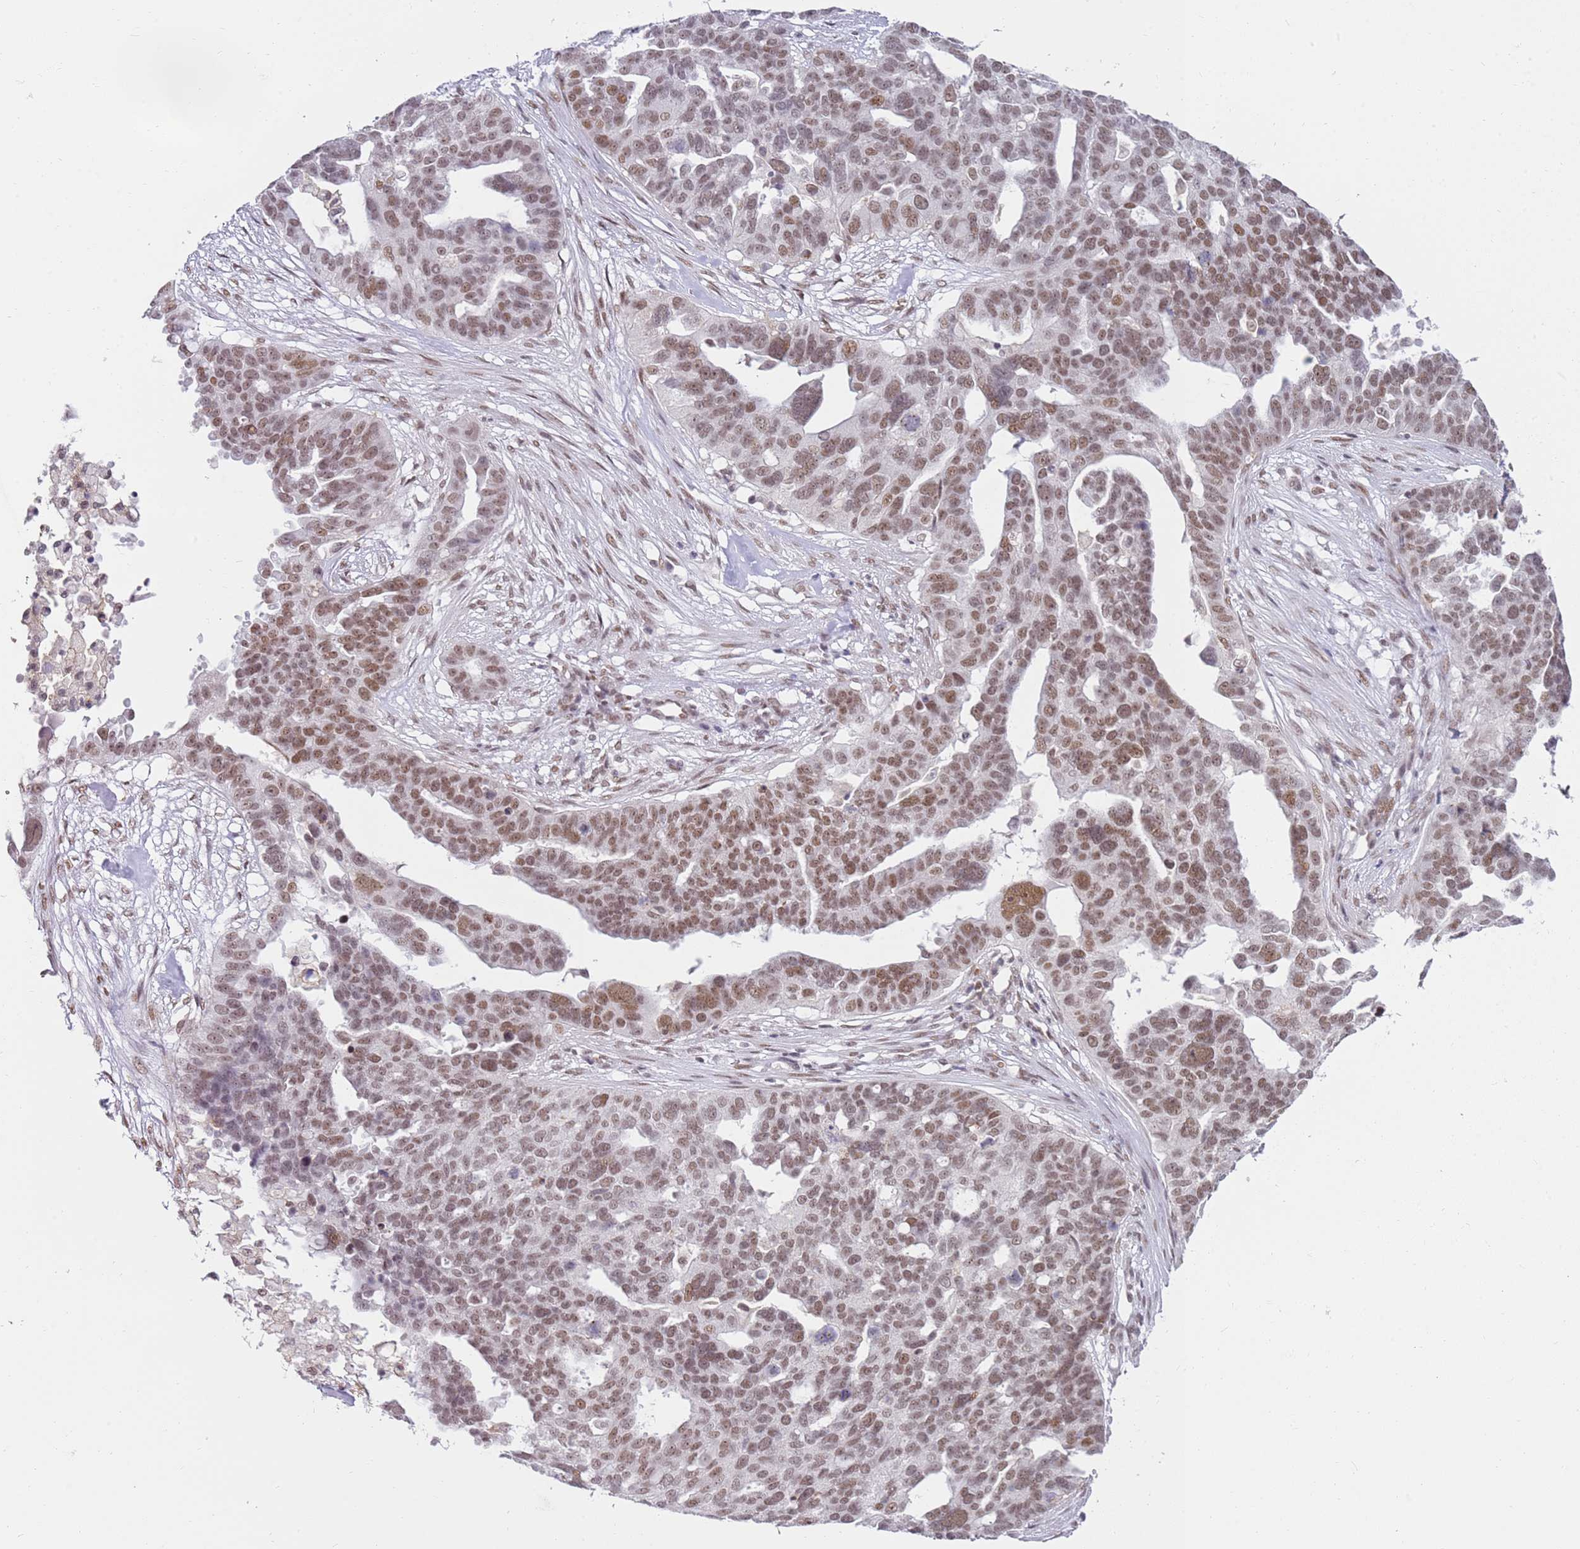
{"staining": {"intensity": "moderate", "quantity": "25%-75%", "location": "nuclear"}, "tissue": "ovarian cancer", "cell_type": "Tumor cells", "image_type": "cancer", "snomed": [{"axis": "morphology", "description": "Cystadenocarcinoma, serous, NOS"}, {"axis": "topography", "description": "Ovary"}], "caption": "Ovarian serous cystadenocarcinoma stained with a brown dye demonstrates moderate nuclear positive expression in approximately 25%-75% of tumor cells.", "gene": "PHC2", "patient": {"sex": "female", "age": 59}}